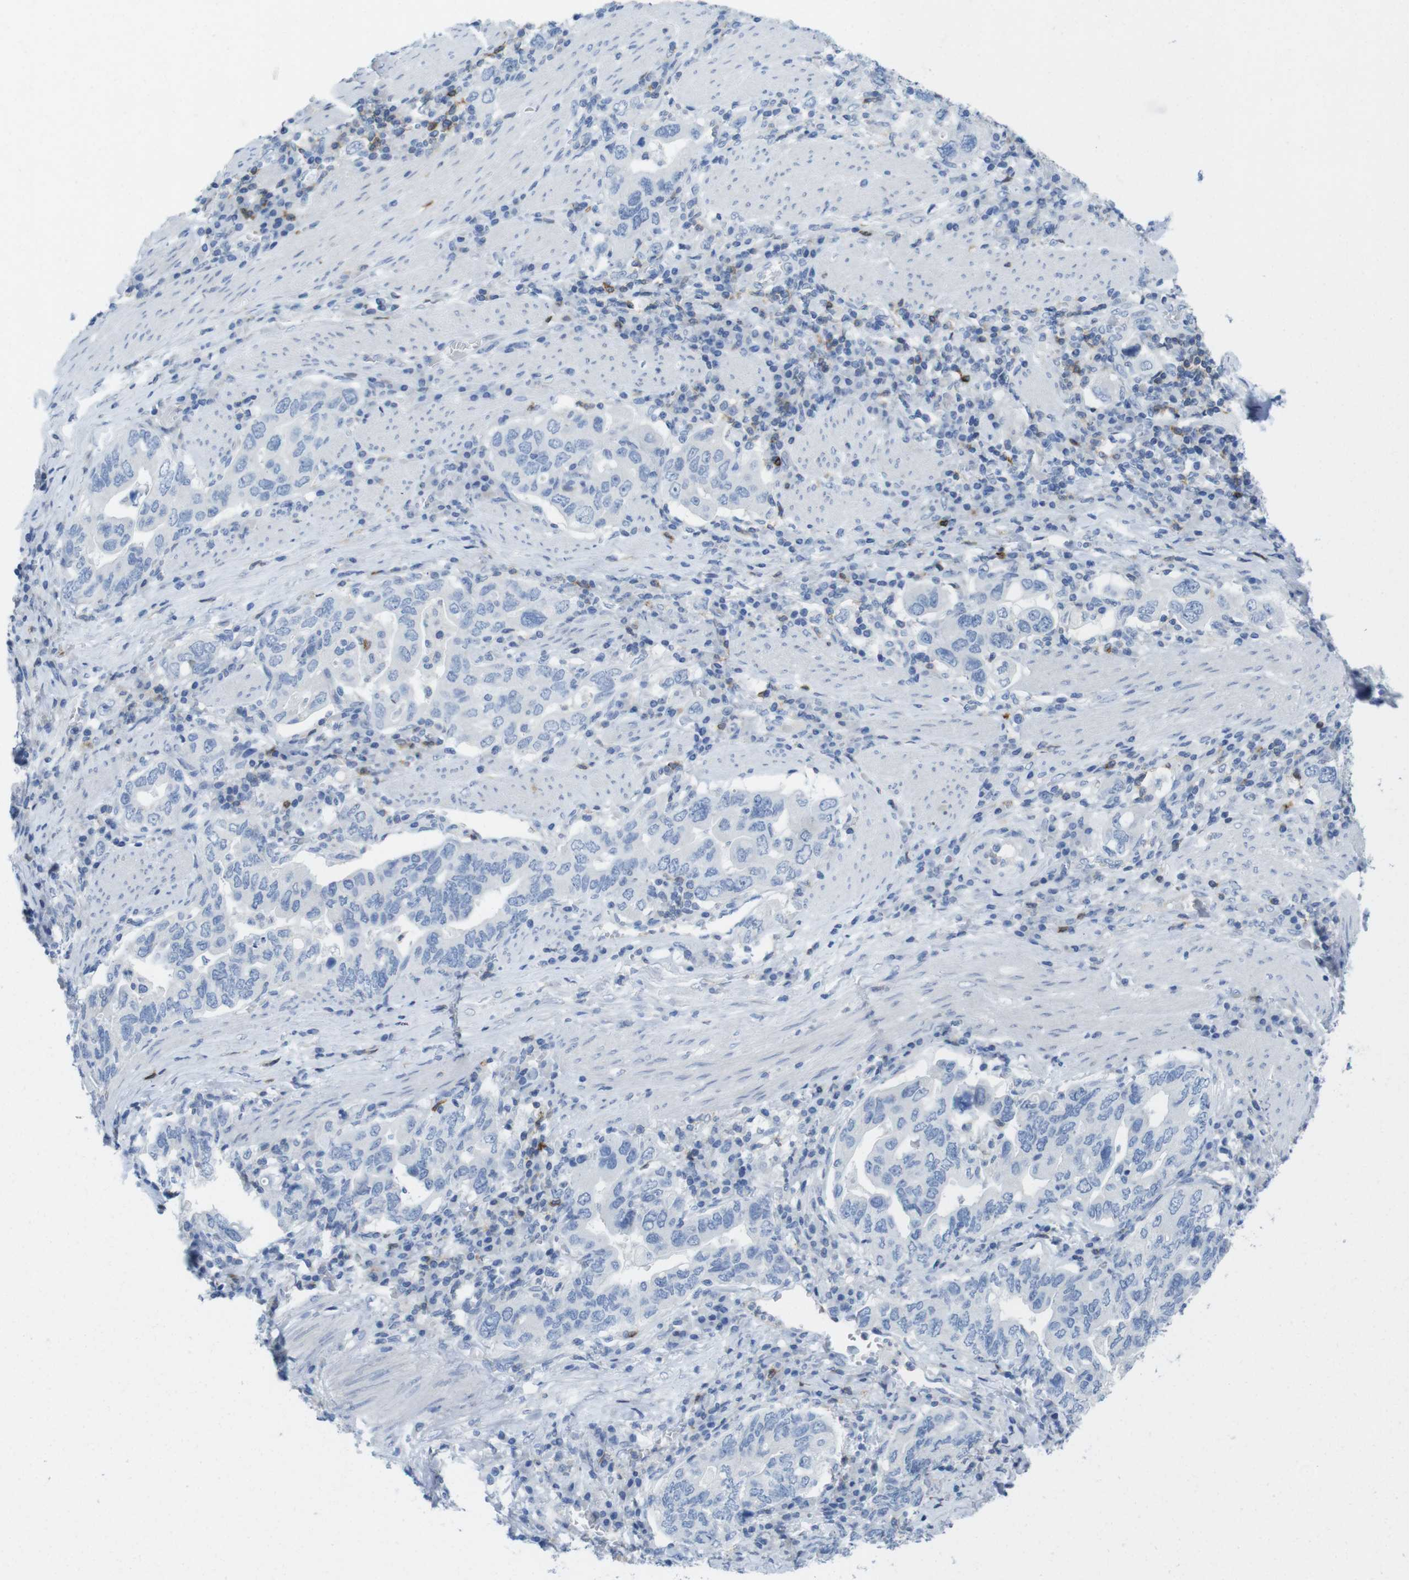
{"staining": {"intensity": "negative", "quantity": "none", "location": "none"}, "tissue": "stomach cancer", "cell_type": "Tumor cells", "image_type": "cancer", "snomed": [{"axis": "morphology", "description": "Adenocarcinoma, NOS"}, {"axis": "topography", "description": "Stomach, upper"}], "caption": "Histopathology image shows no significant protein positivity in tumor cells of stomach adenocarcinoma.", "gene": "CD5", "patient": {"sex": "male", "age": 62}}